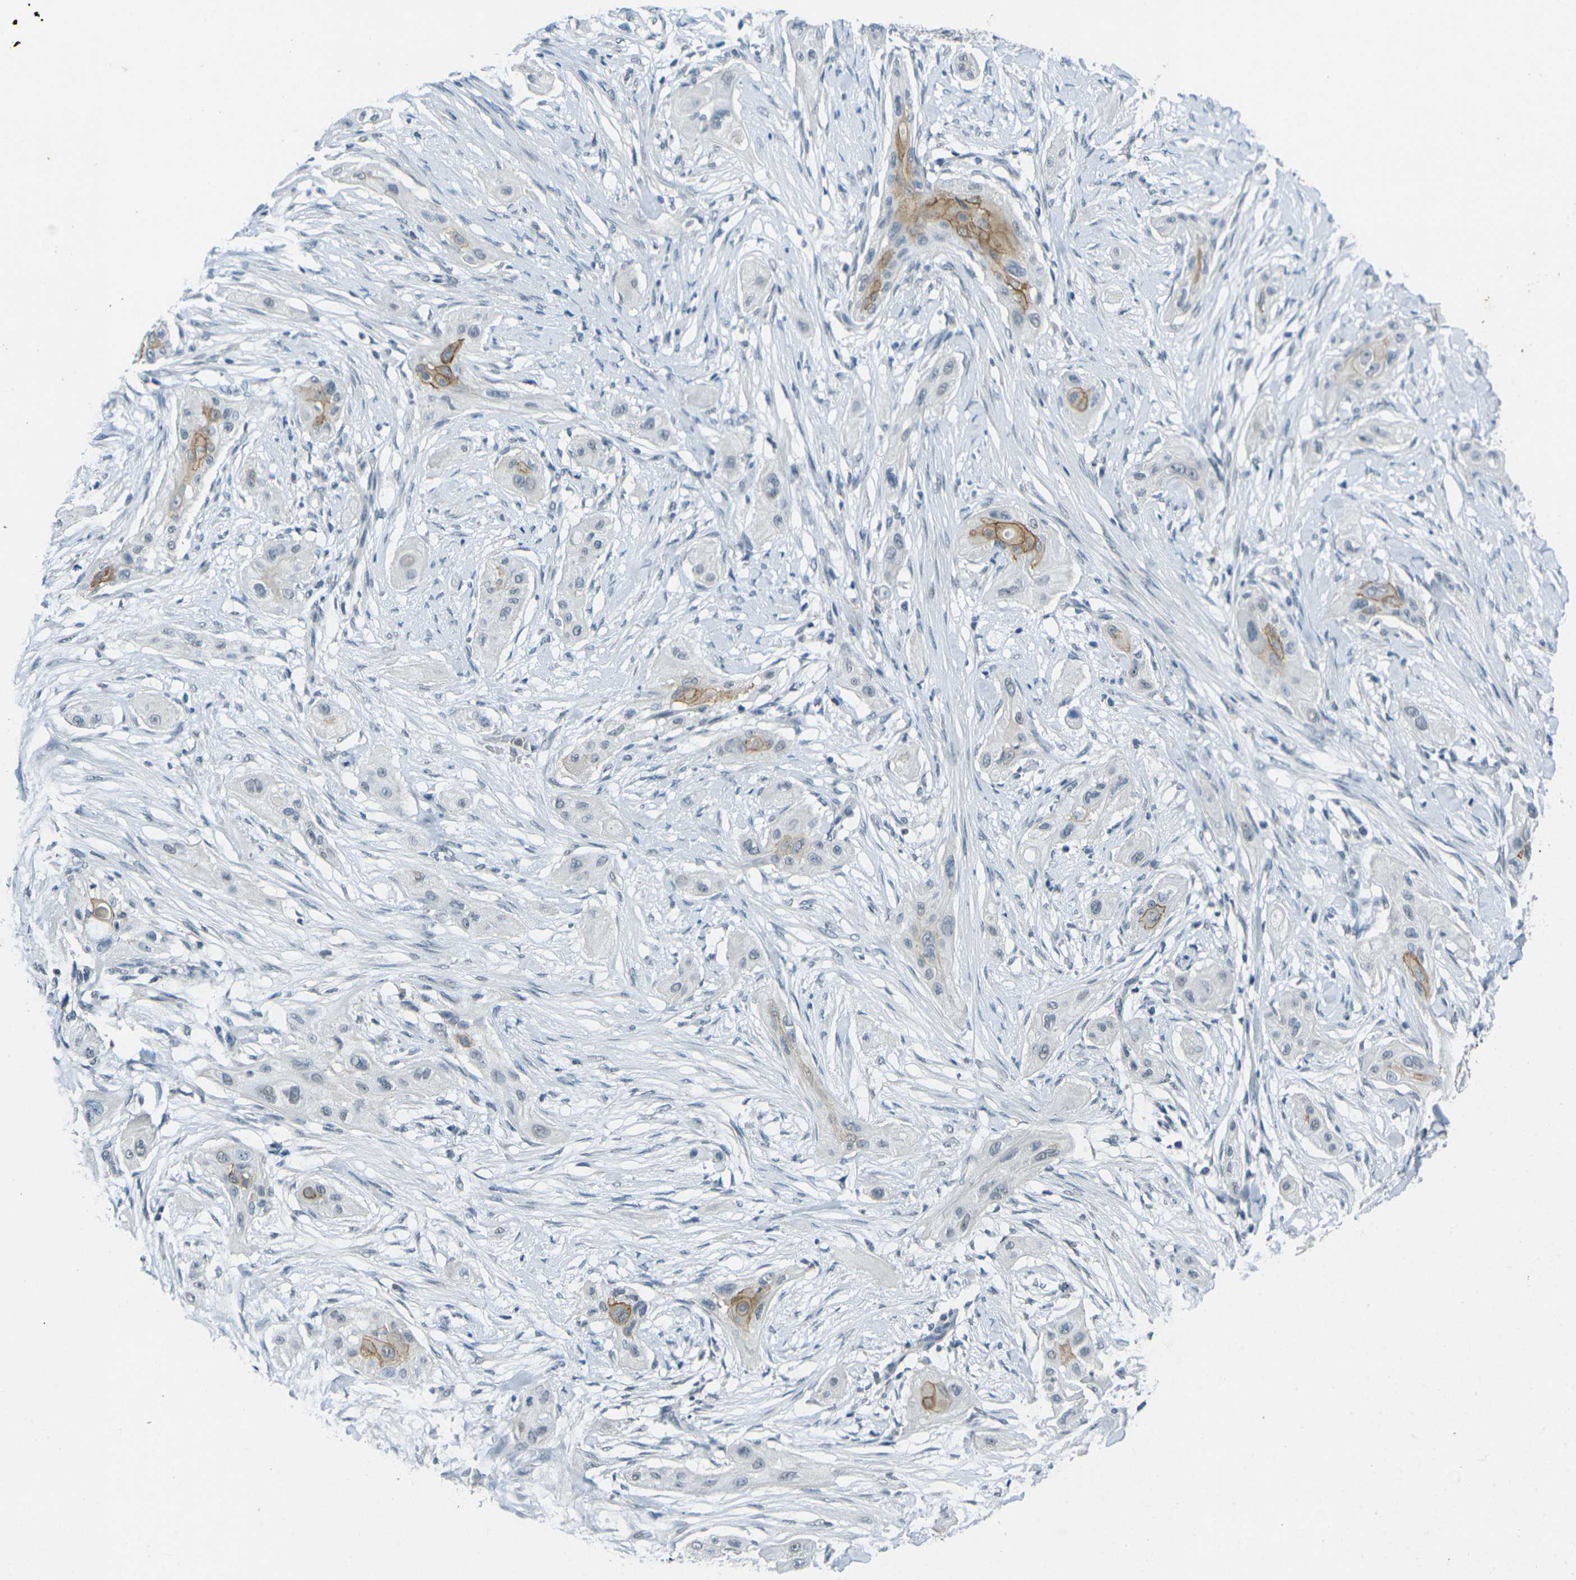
{"staining": {"intensity": "moderate", "quantity": "<25%", "location": "cytoplasmic/membranous"}, "tissue": "lung cancer", "cell_type": "Tumor cells", "image_type": "cancer", "snomed": [{"axis": "morphology", "description": "Squamous cell carcinoma, NOS"}, {"axis": "topography", "description": "Lung"}], "caption": "A histopathology image of lung cancer stained for a protein demonstrates moderate cytoplasmic/membranous brown staining in tumor cells.", "gene": "SPTBN2", "patient": {"sex": "female", "age": 47}}